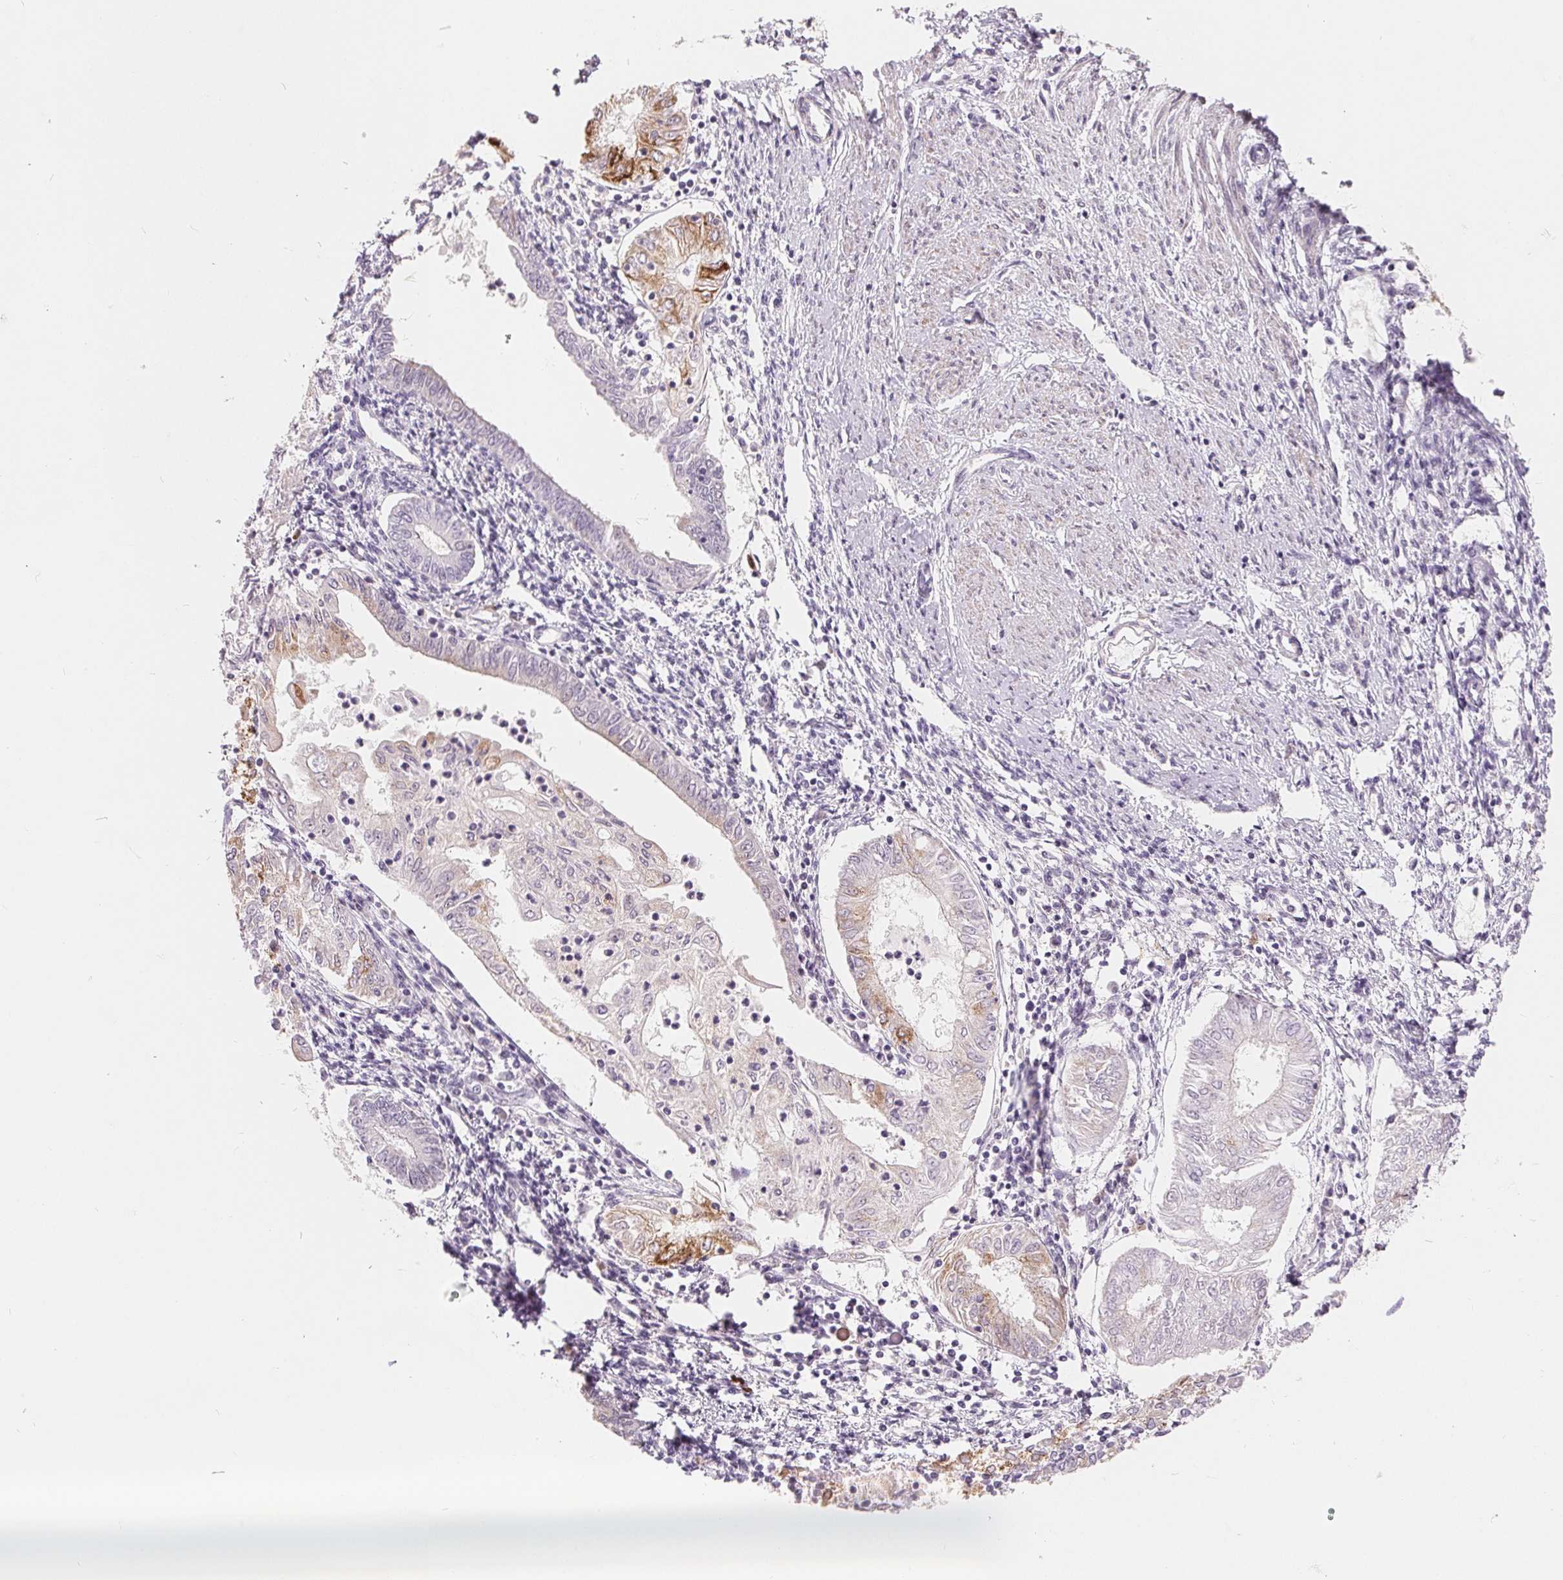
{"staining": {"intensity": "moderate", "quantity": "<25%", "location": "cytoplasmic/membranous"}, "tissue": "endometrial cancer", "cell_type": "Tumor cells", "image_type": "cancer", "snomed": [{"axis": "morphology", "description": "Adenocarcinoma, NOS"}, {"axis": "topography", "description": "Endometrium"}], "caption": "The image reveals staining of endometrial cancer, revealing moderate cytoplasmic/membranous protein positivity (brown color) within tumor cells.", "gene": "NRG2", "patient": {"sex": "female", "age": 68}}